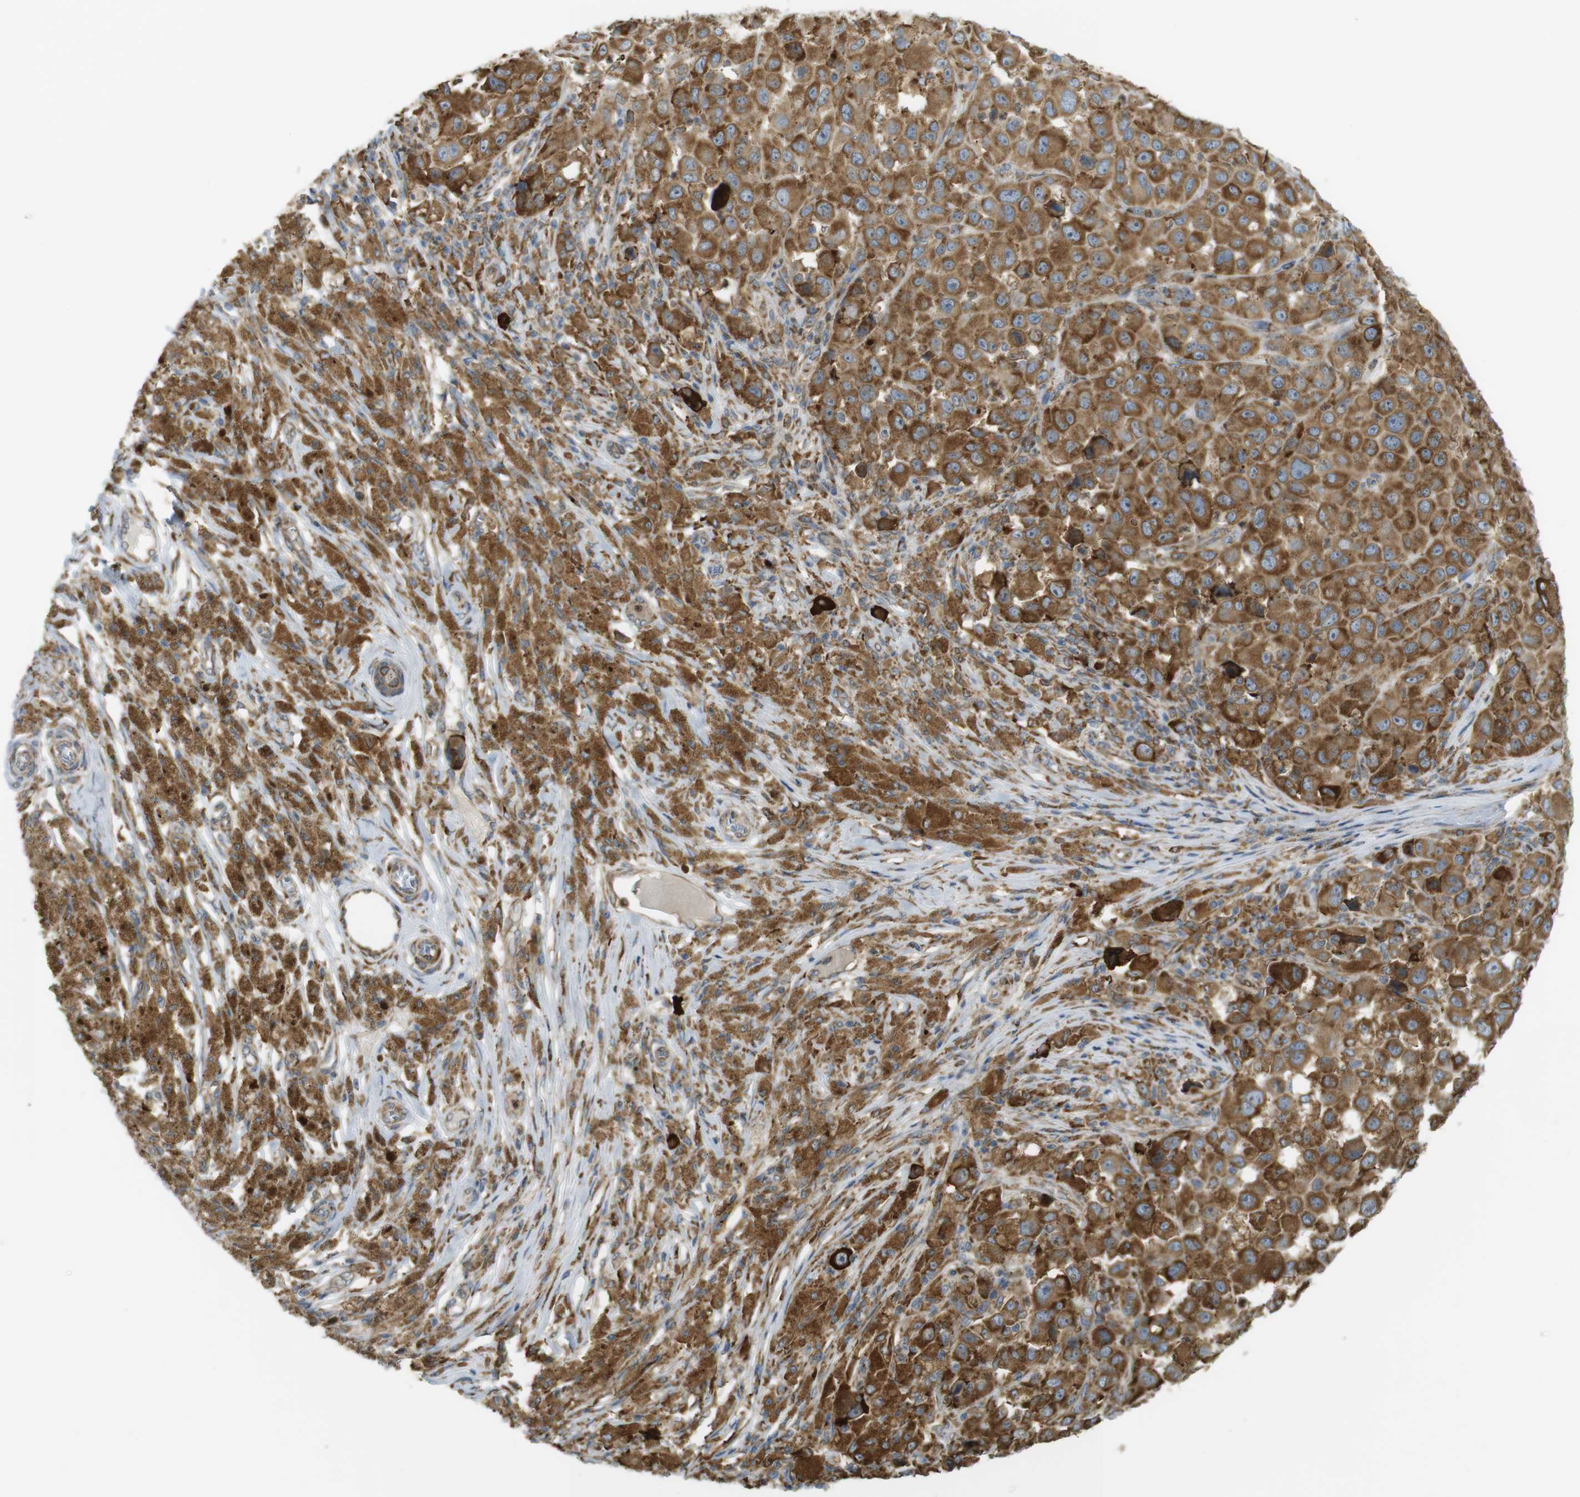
{"staining": {"intensity": "moderate", "quantity": ">75%", "location": "cytoplasmic/membranous"}, "tissue": "melanoma", "cell_type": "Tumor cells", "image_type": "cancer", "snomed": [{"axis": "morphology", "description": "Malignant melanoma, NOS"}, {"axis": "topography", "description": "Skin"}], "caption": "This image displays melanoma stained with IHC to label a protein in brown. The cytoplasmic/membranous of tumor cells show moderate positivity for the protein. Nuclei are counter-stained blue.", "gene": "MBOAT2", "patient": {"sex": "male", "age": 96}}